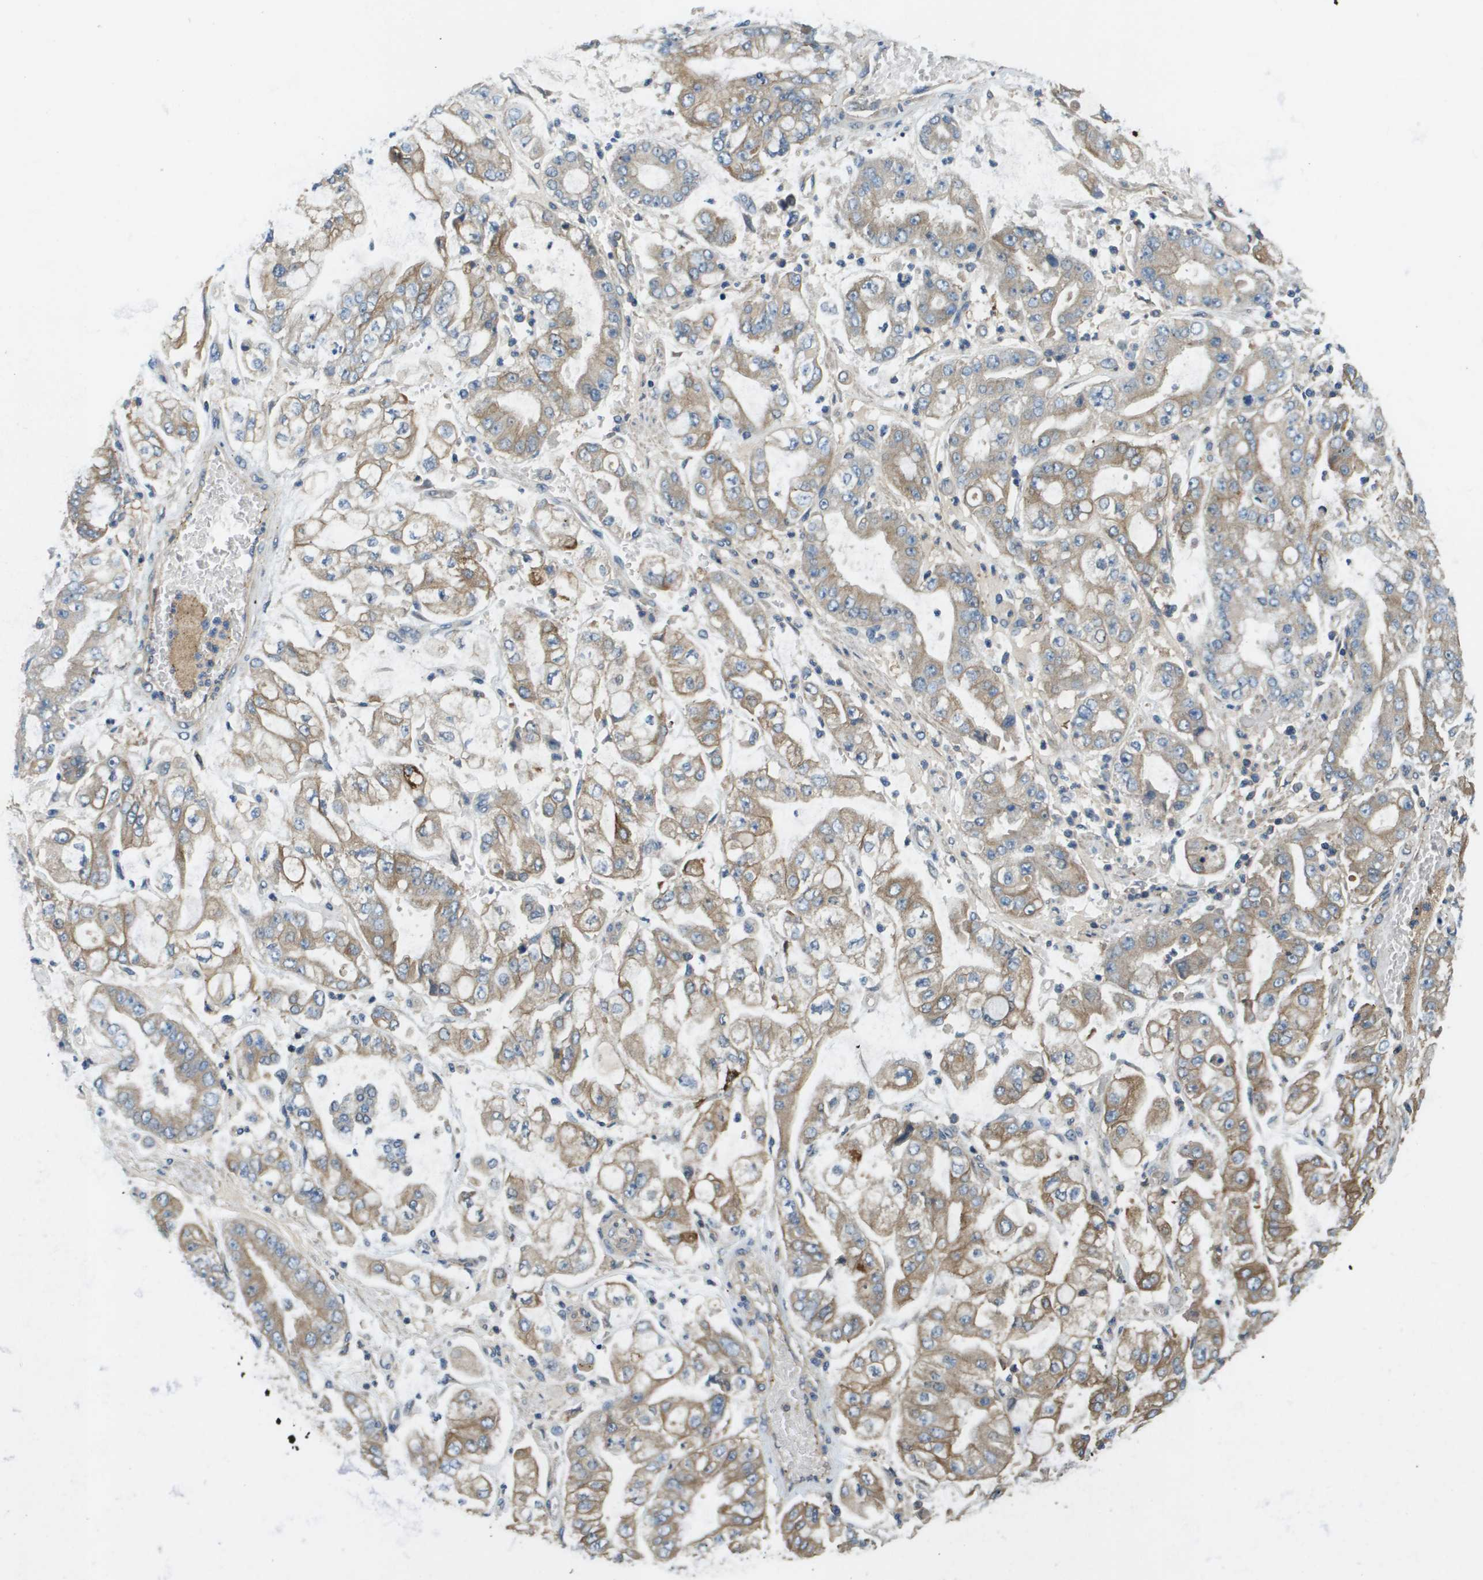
{"staining": {"intensity": "moderate", "quantity": "<25%", "location": "cytoplasmic/membranous"}, "tissue": "stomach cancer", "cell_type": "Tumor cells", "image_type": "cancer", "snomed": [{"axis": "morphology", "description": "Adenocarcinoma, NOS"}, {"axis": "topography", "description": "Stomach"}], "caption": "Moderate cytoplasmic/membranous protein positivity is present in approximately <25% of tumor cells in stomach adenocarcinoma. Using DAB (3,3'-diaminobenzidine) (brown) and hematoxylin (blue) stains, captured at high magnification using brightfield microscopy.", "gene": "KRT23", "patient": {"sex": "male", "age": 76}}